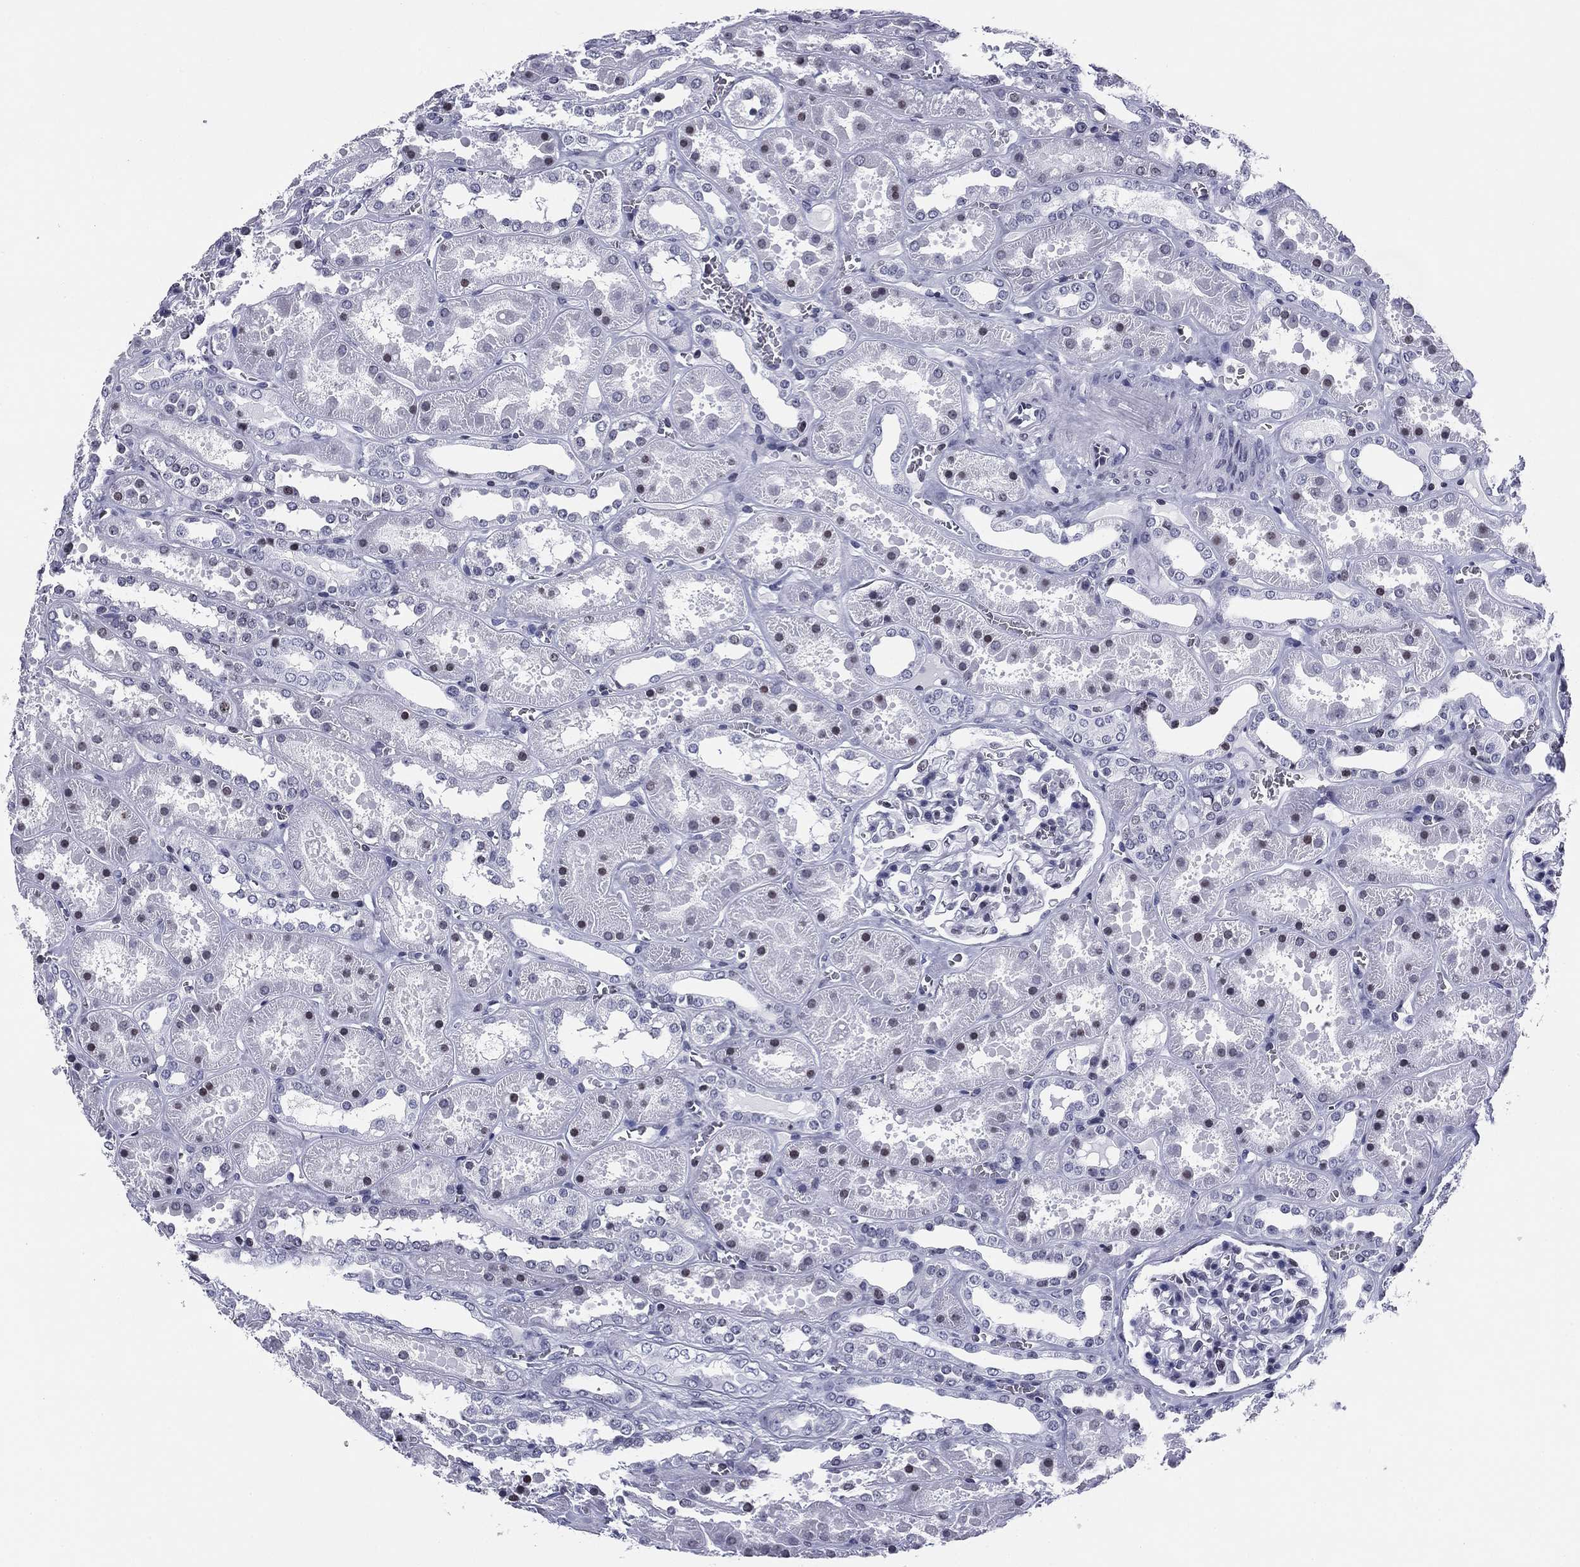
{"staining": {"intensity": "negative", "quantity": "none", "location": "none"}, "tissue": "kidney", "cell_type": "Cells in glomeruli", "image_type": "normal", "snomed": [{"axis": "morphology", "description": "Normal tissue, NOS"}, {"axis": "topography", "description": "Kidney"}], "caption": "Immunohistochemistry histopathology image of normal kidney stained for a protein (brown), which shows no staining in cells in glomeruli. (DAB immunohistochemistry (IHC) visualized using brightfield microscopy, high magnification).", "gene": "CCDC144A", "patient": {"sex": "female", "age": 41}}